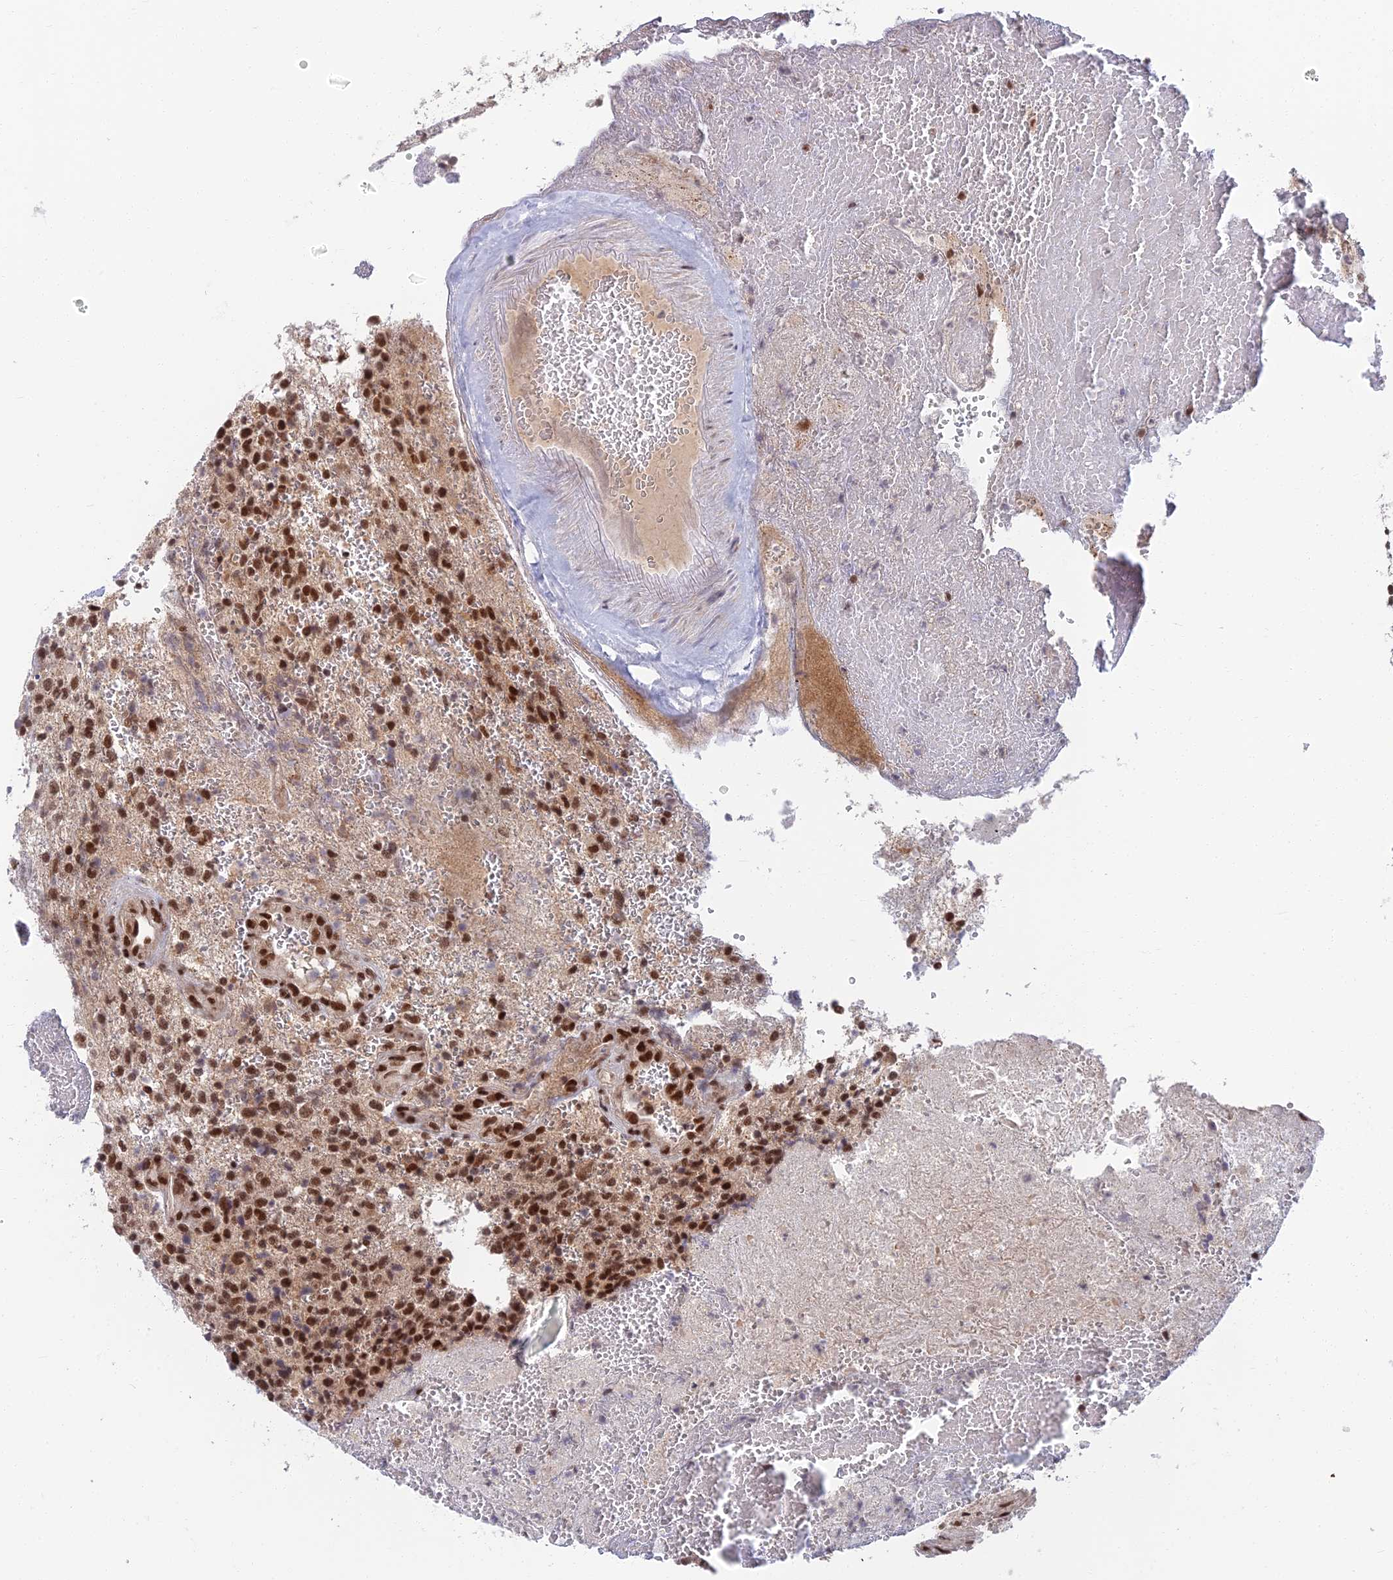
{"staining": {"intensity": "strong", "quantity": ">75%", "location": "nuclear"}, "tissue": "glioma", "cell_type": "Tumor cells", "image_type": "cancer", "snomed": [{"axis": "morphology", "description": "Glioma, malignant, High grade"}, {"axis": "topography", "description": "Brain"}], "caption": "A brown stain shows strong nuclear expression of a protein in human glioma tumor cells.", "gene": "TCEA2", "patient": {"sex": "male", "age": 56}}